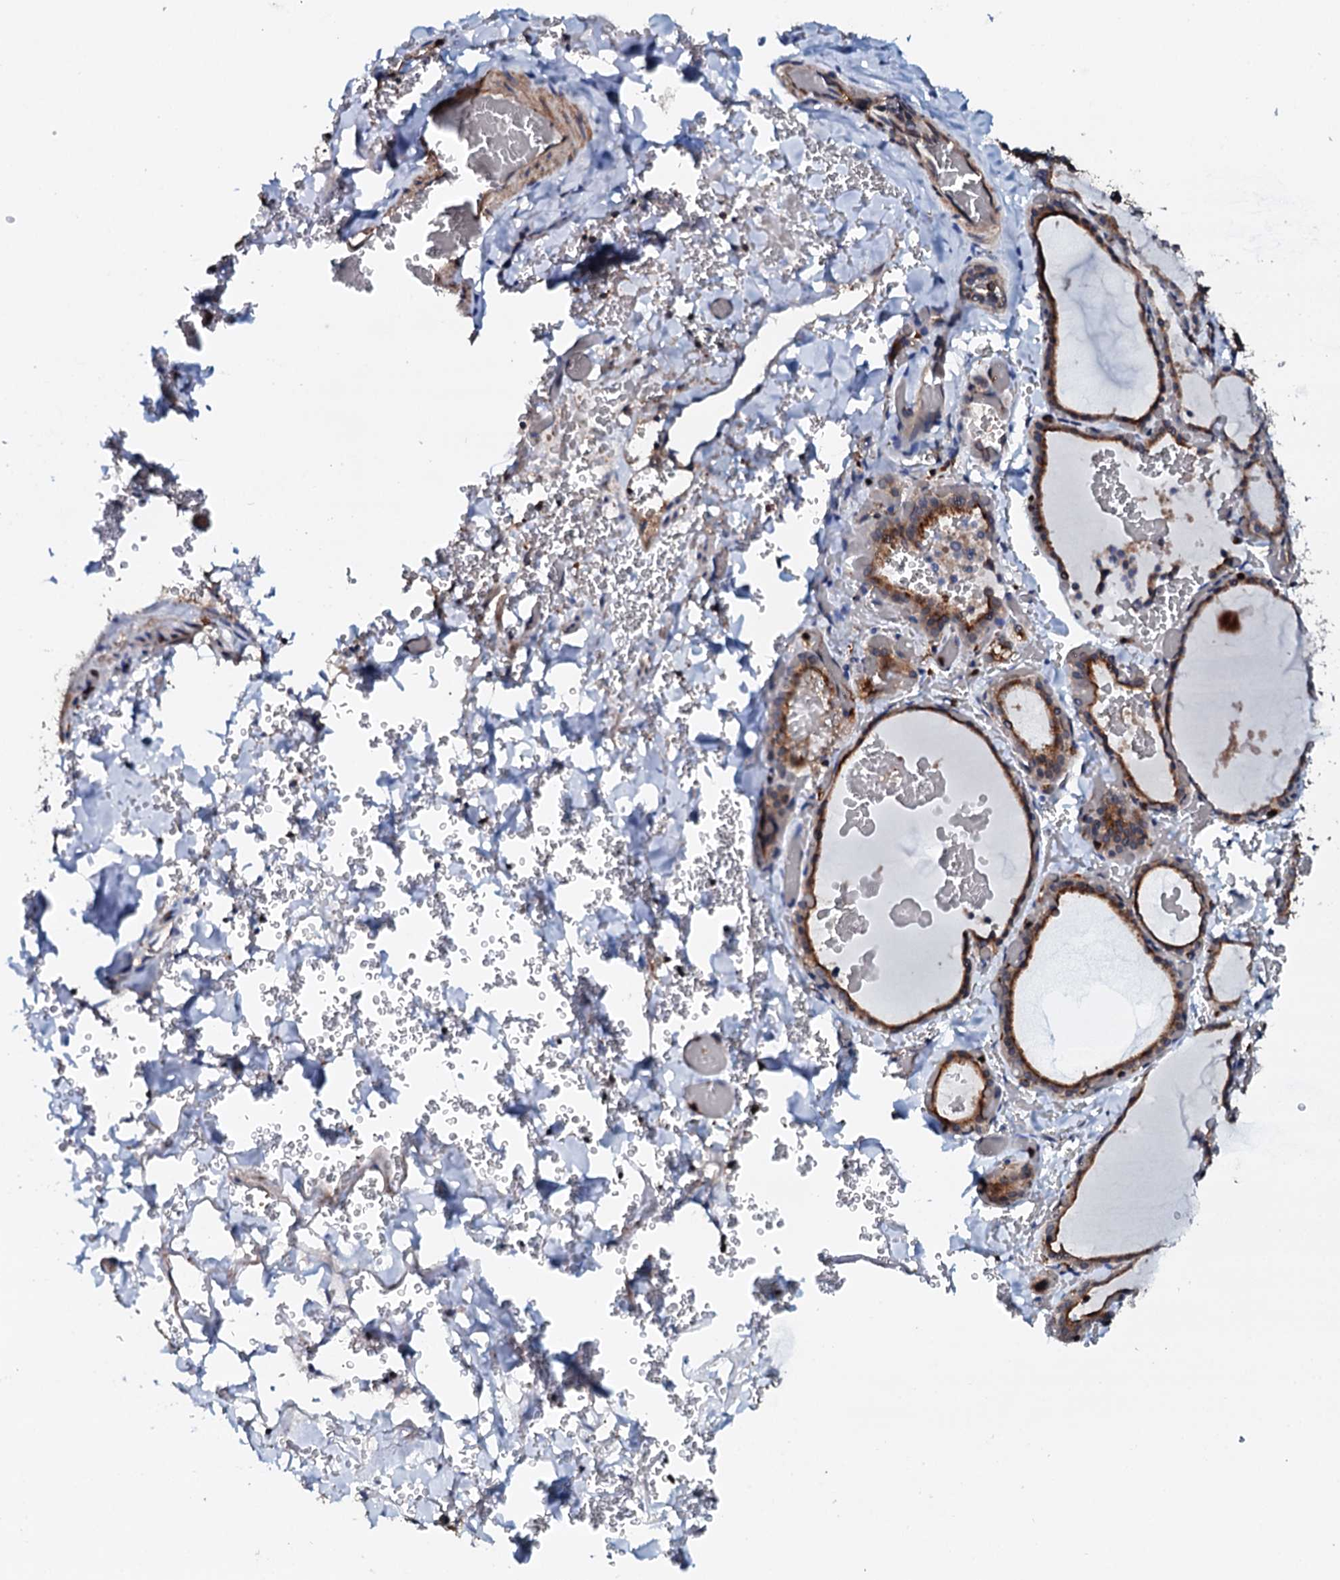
{"staining": {"intensity": "strong", "quantity": "25%-75%", "location": "cytoplasmic/membranous"}, "tissue": "thyroid gland", "cell_type": "Glandular cells", "image_type": "normal", "snomed": [{"axis": "morphology", "description": "Normal tissue, NOS"}, {"axis": "topography", "description": "Thyroid gland"}], "caption": "Immunohistochemistry micrograph of normal thyroid gland stained for a protein (brown), which shows high levels of strong cytoplasmic/membranous positivity in approximately 25%-75% of glandular cells.", "gene": "VAMP8", "patient": {"sex": "female", "age": 39}}